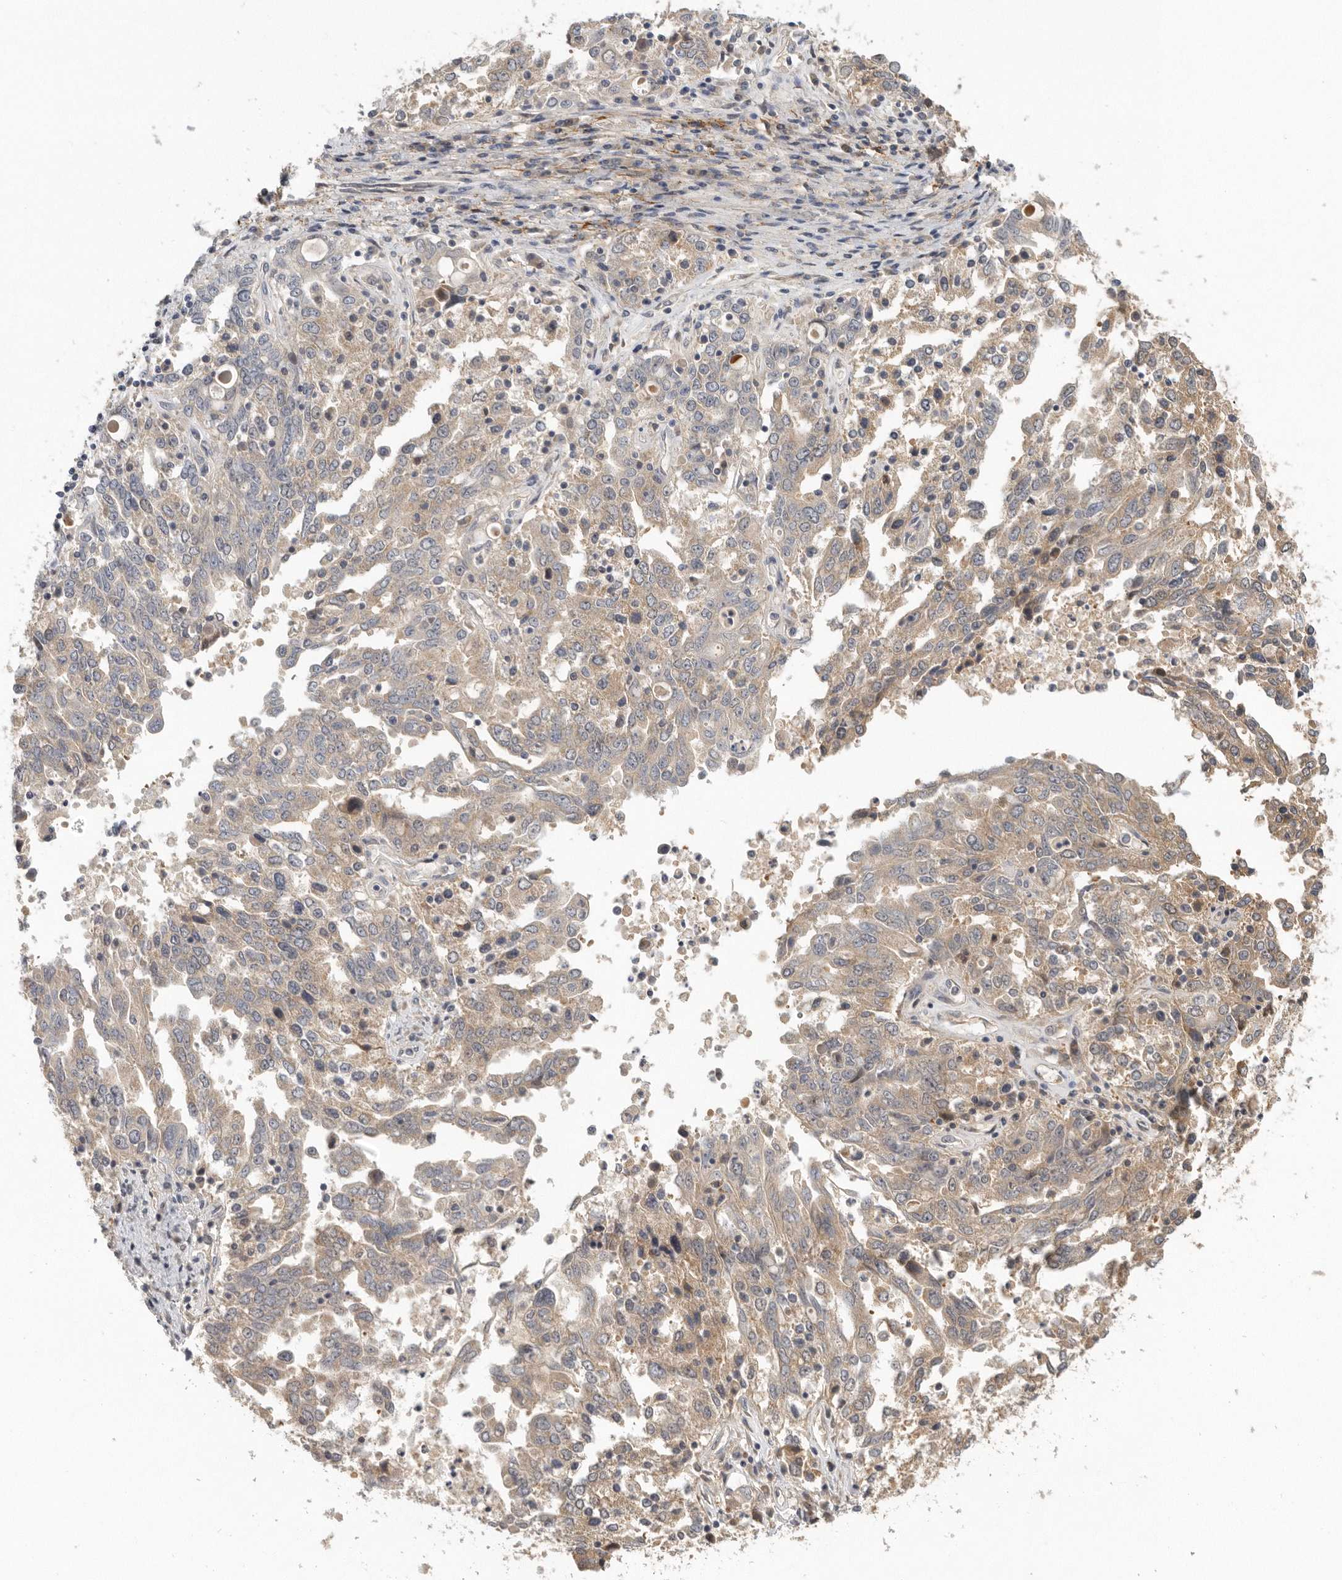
{"staining": {"intensity": "moderate", "quantity": "25%-75%", "location": "cytoplasmic/membranous"}, "tissue": "ovarian cancer", "cell_type": "Tumor cells", "image_type": "cancer", "snomed": [{"axis": "morphology", "description": "Carcinoma, endometroid"}, {"axis": "topography", "description": "Ovary"}], "caption": "Ovarian cancer stained with a protein marker demonstrates moderate staining in tumor cells.", "gene": "CFAP298", "patient": {"sex": "female", "age": 62}}